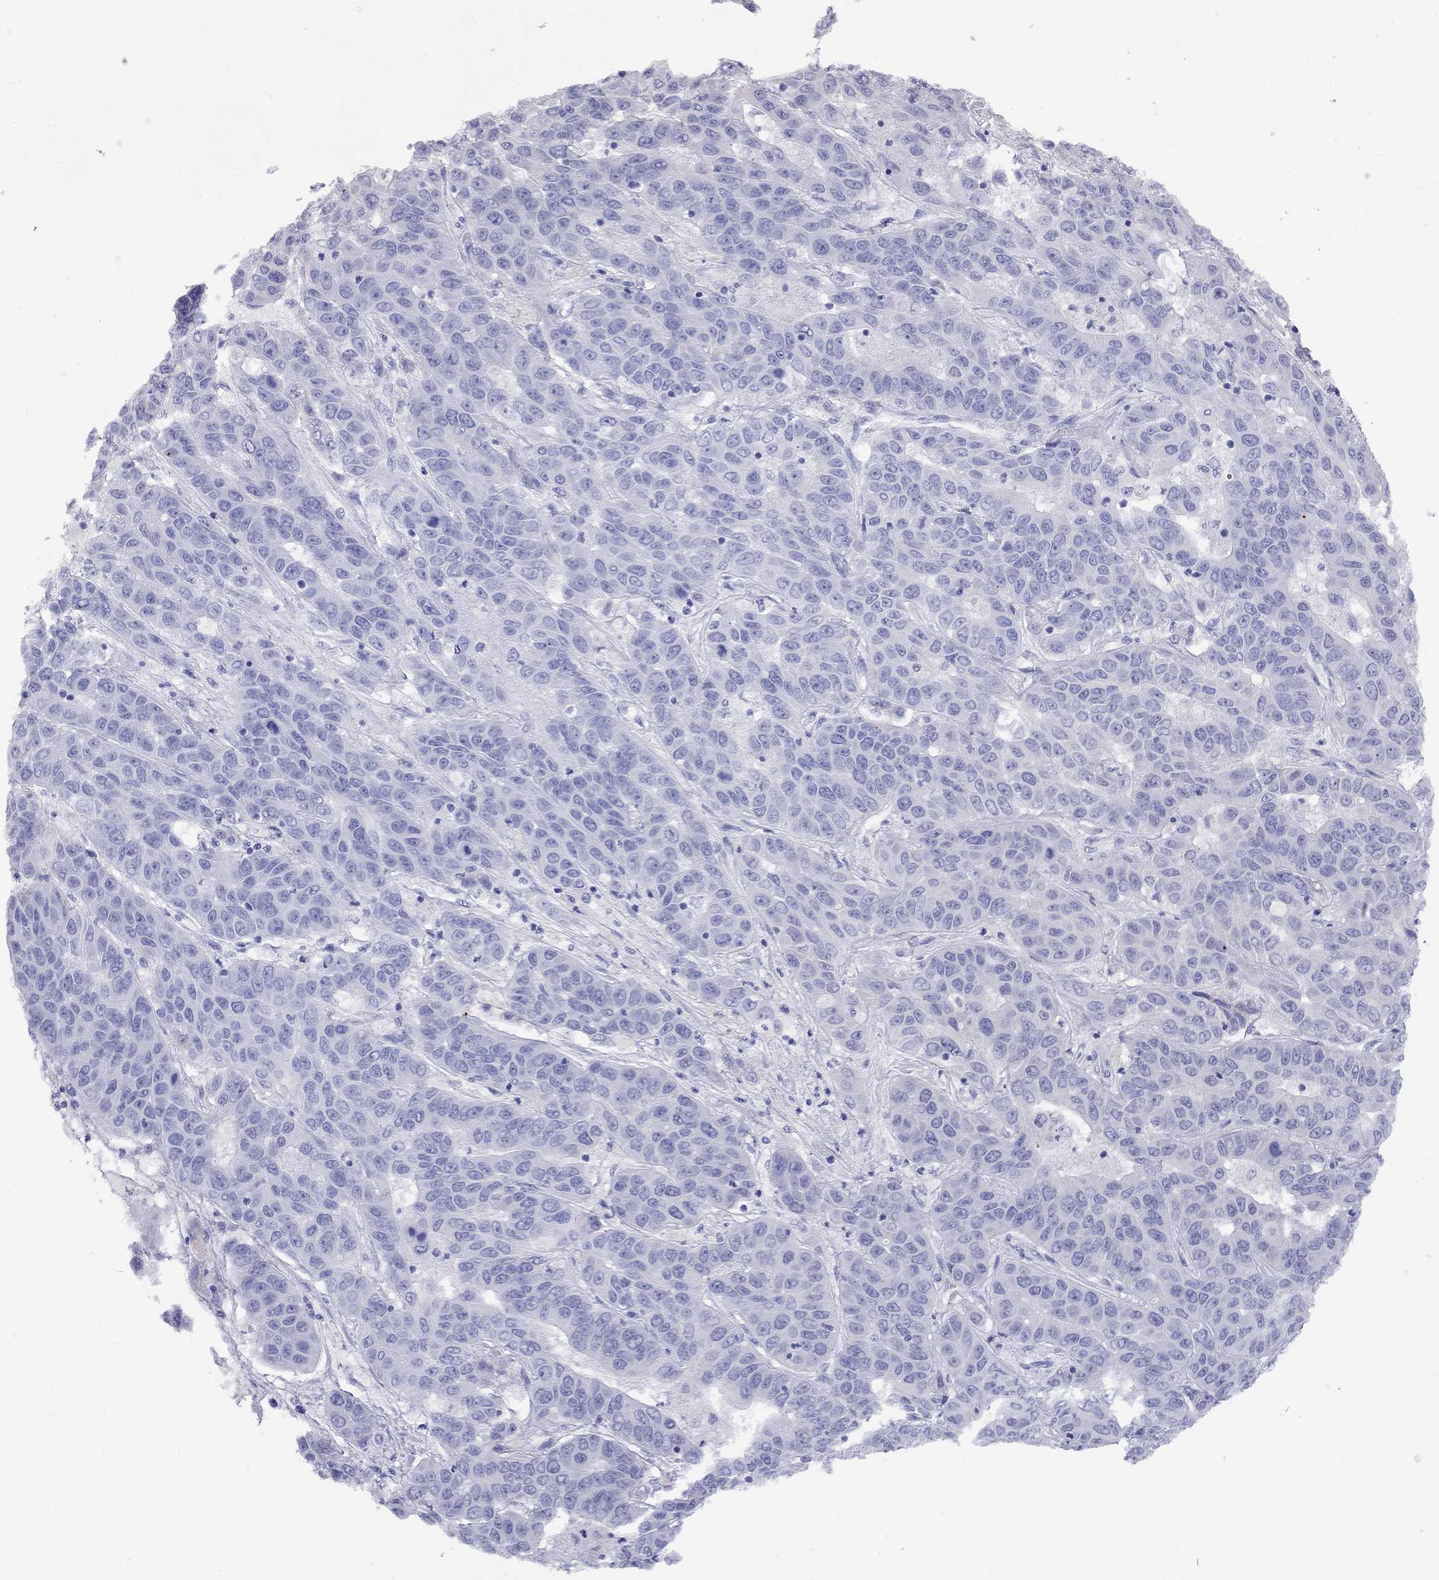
{"staining": {"intensity": "negative", "quantity": "none", "location": "none"}, "tissue": "liver cancer", "cell_type": "Tumor cells", "image_type": "cancer", "snomed": [{"axis": "morphology", "description": "Cholangiocarcinoma"}, {"axis": "topography", "description": "Liver"}], "caption": "Protein analysis of cholangiocarcinoma (liver) demonstrates no significant positivity in tumor cells.", "gene": "GNAT3", "patient": {"sex": "female", "age": 52}}